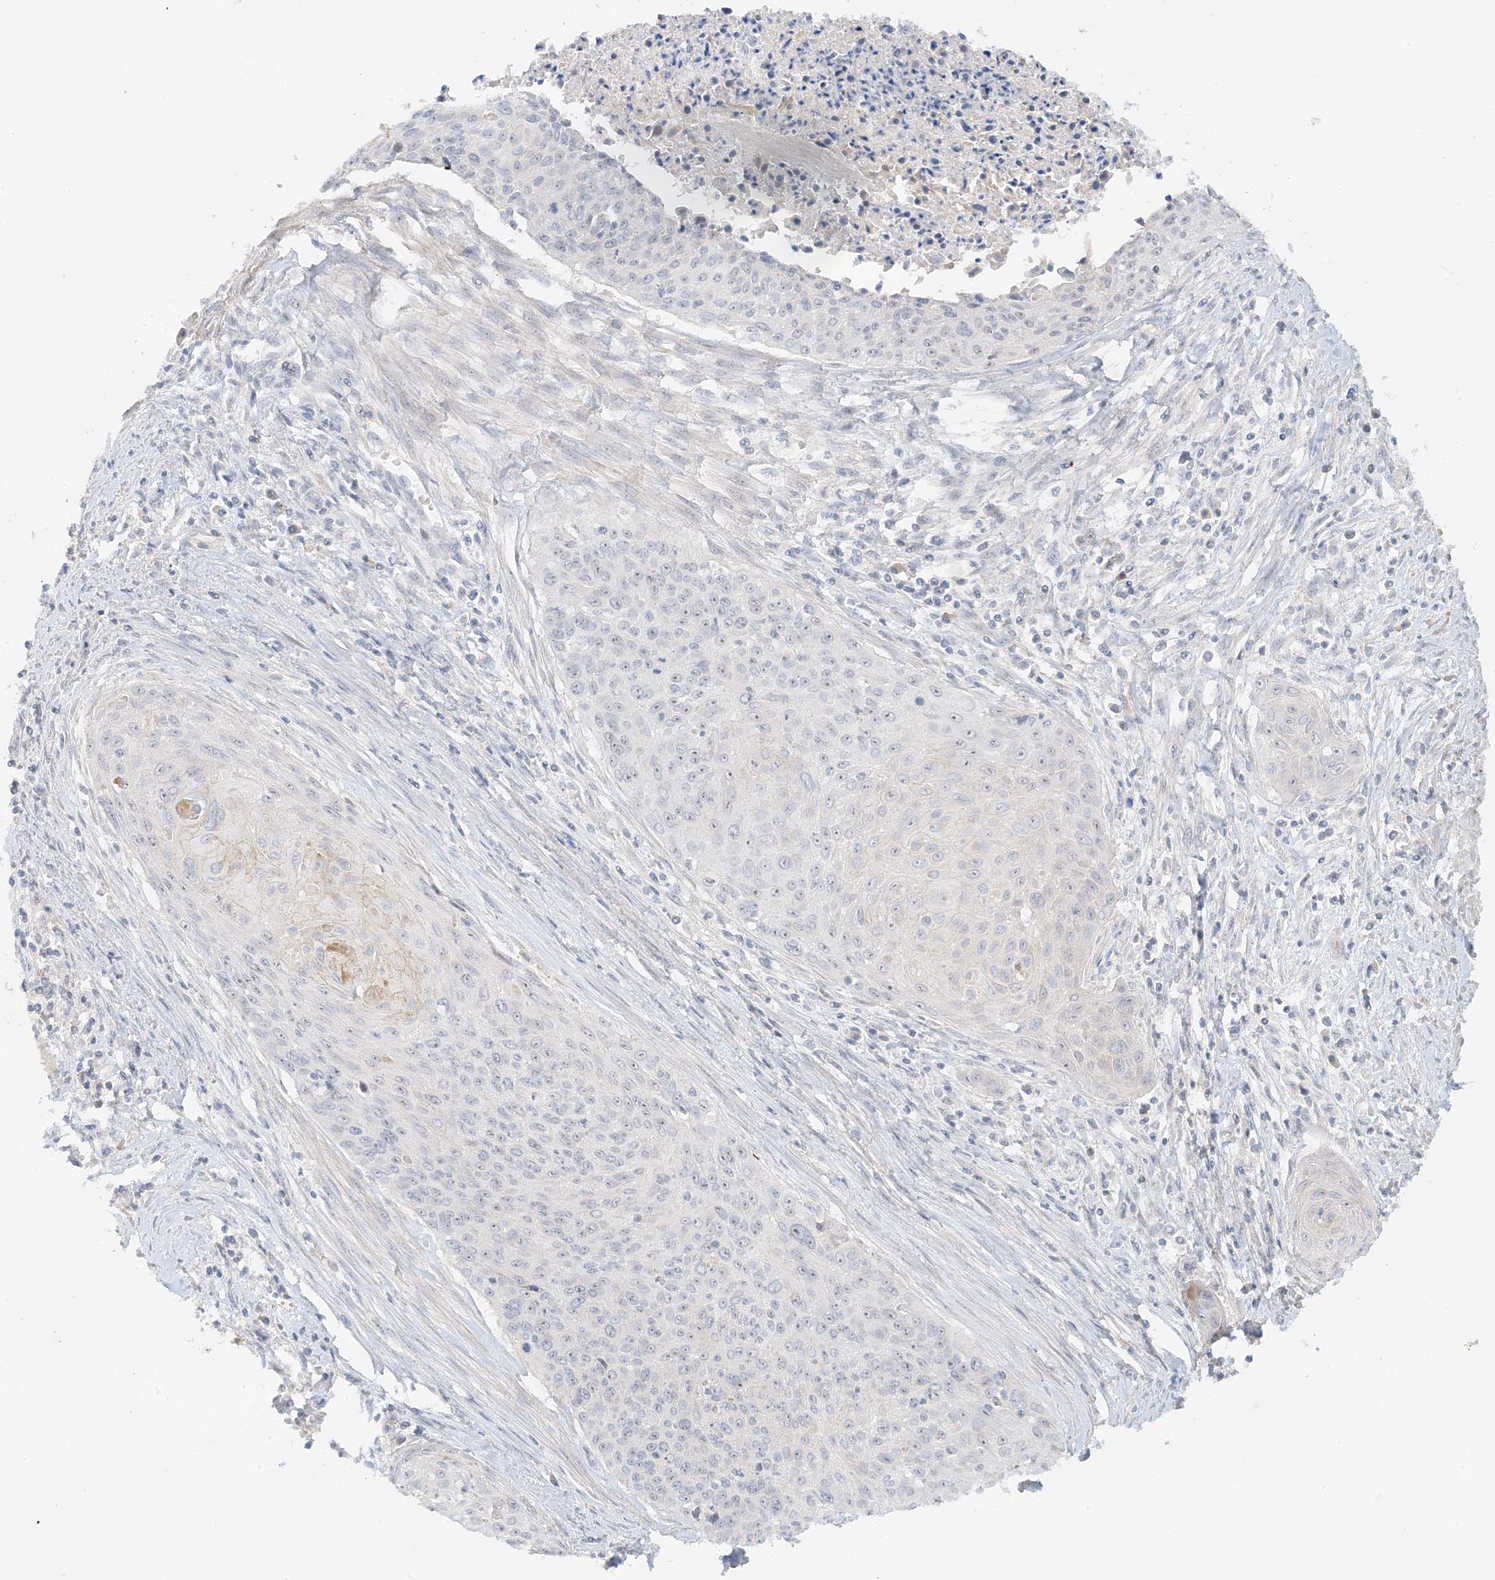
{"staining": {"intensity": "weak", "quantity": "<25%", "location": "nuclear"}, "tissue": "cervical cancer", "cell_type": "Tumor cells", "image_type": "cancer", "snomed": [{"axis": "morphology", "description": "Squamous cell carcinoma, NOS"}, {"axis": "topography", "description": "Cervix"}], "caption": "Tumor cells show no significant staining in cervical squamous cell carcinoma.", "gene": "ETAA1", "patient": {"sex": "female", "age": 55}}